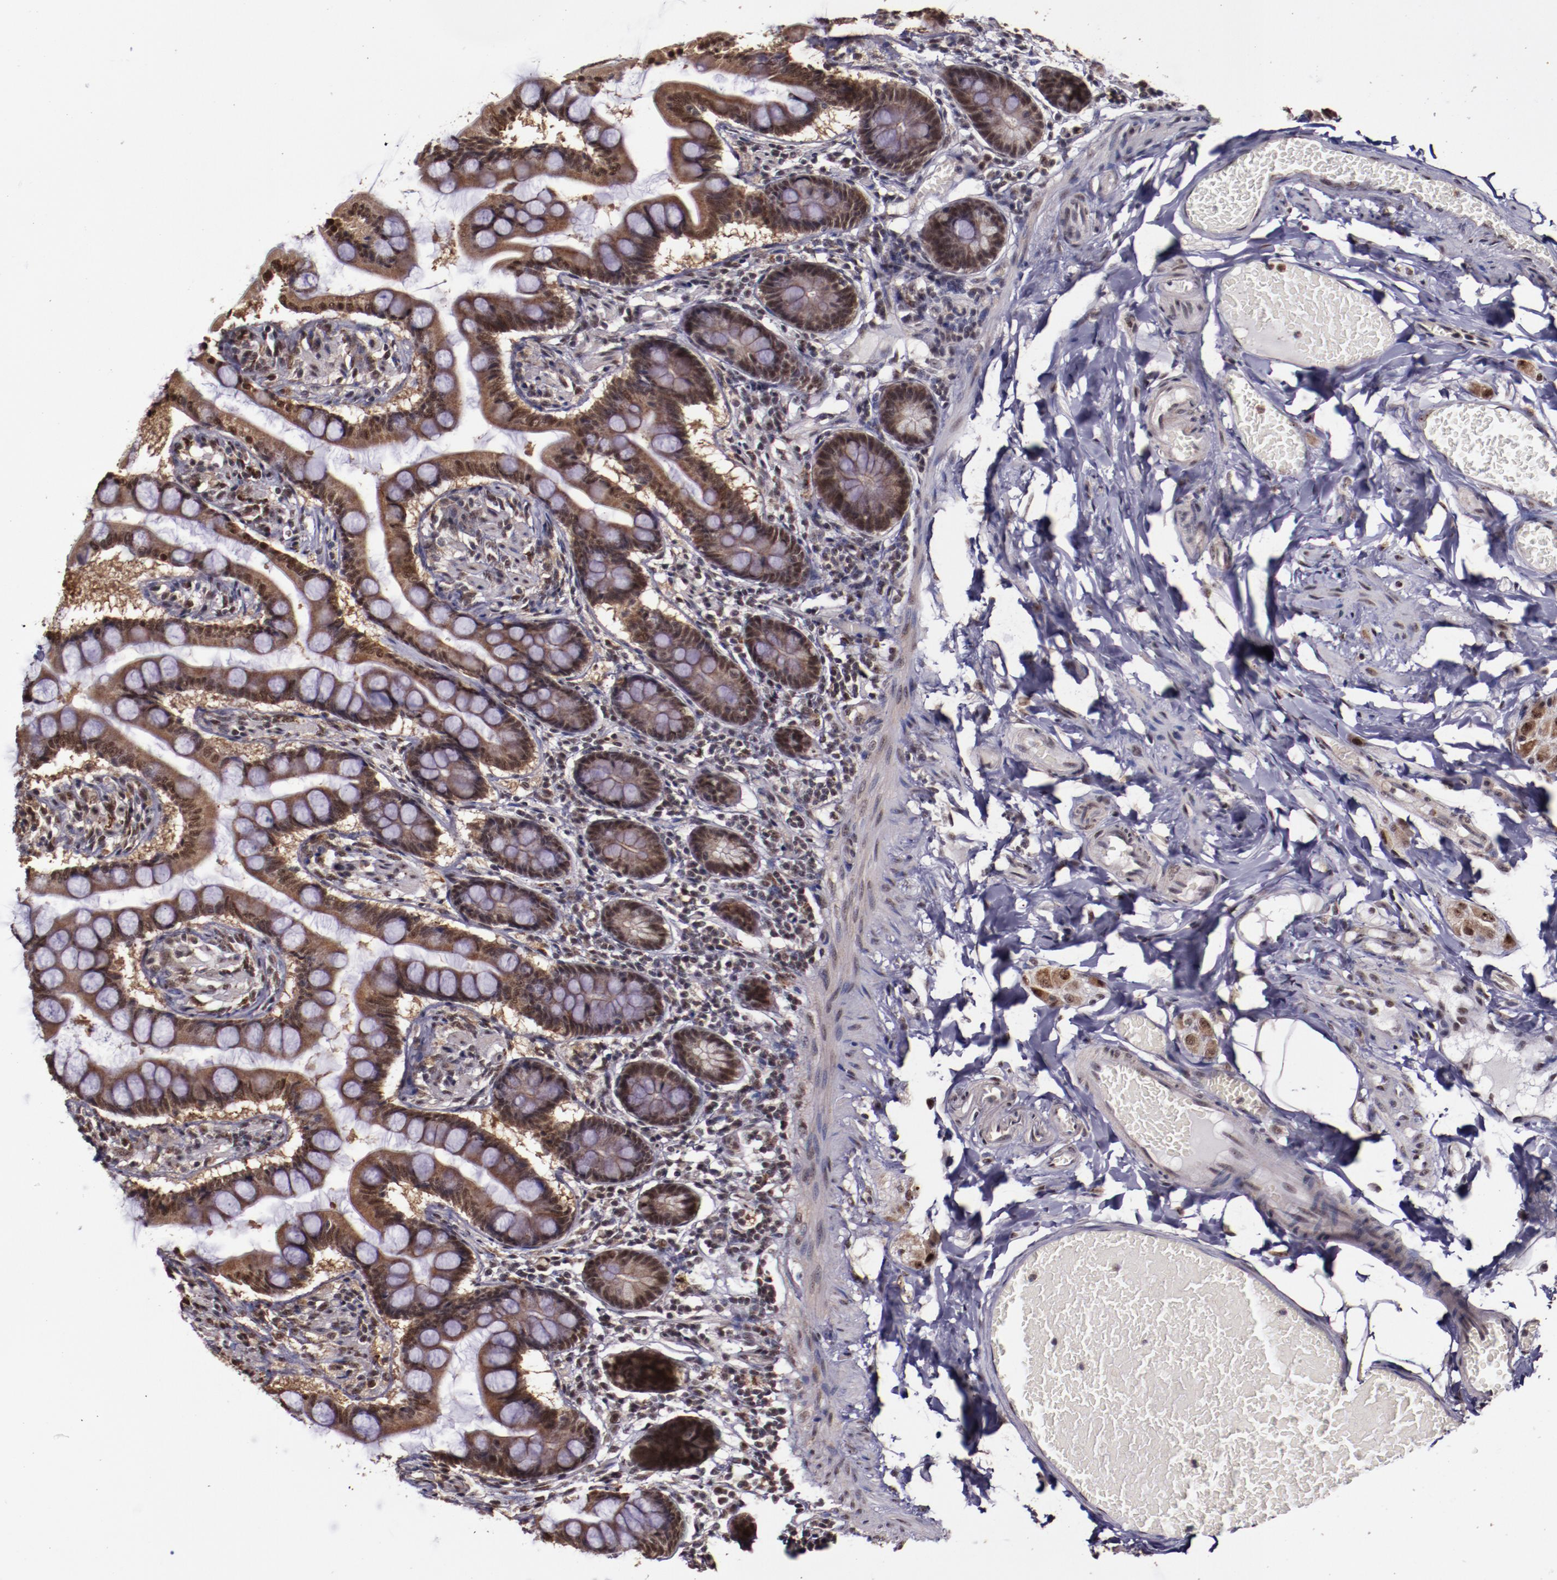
{"staining": {"intensity": "moderate", "quantity": ">75%", "location": "cytoplasmic/membranous,nuclear"}, "tissue": "small intestine", "cell_type": "Glandular cells", "image_type": "normal", "snomed": [{"axis": "morphology", "description": "Normal tissue, NOS"}, {"axis": "topography", "description": "Small intestine"}], "caption": "Small intestine was stained to show a protein in brown. There is medium levels of moderate cytoplasmic/membranous,nuclear expression in about >75% of glandular cells. The protein of interest is shown in brown color, while the nuclei are stained blue.", "gene": "CECR2", "patient": {"sex": "male", "age": 41}}